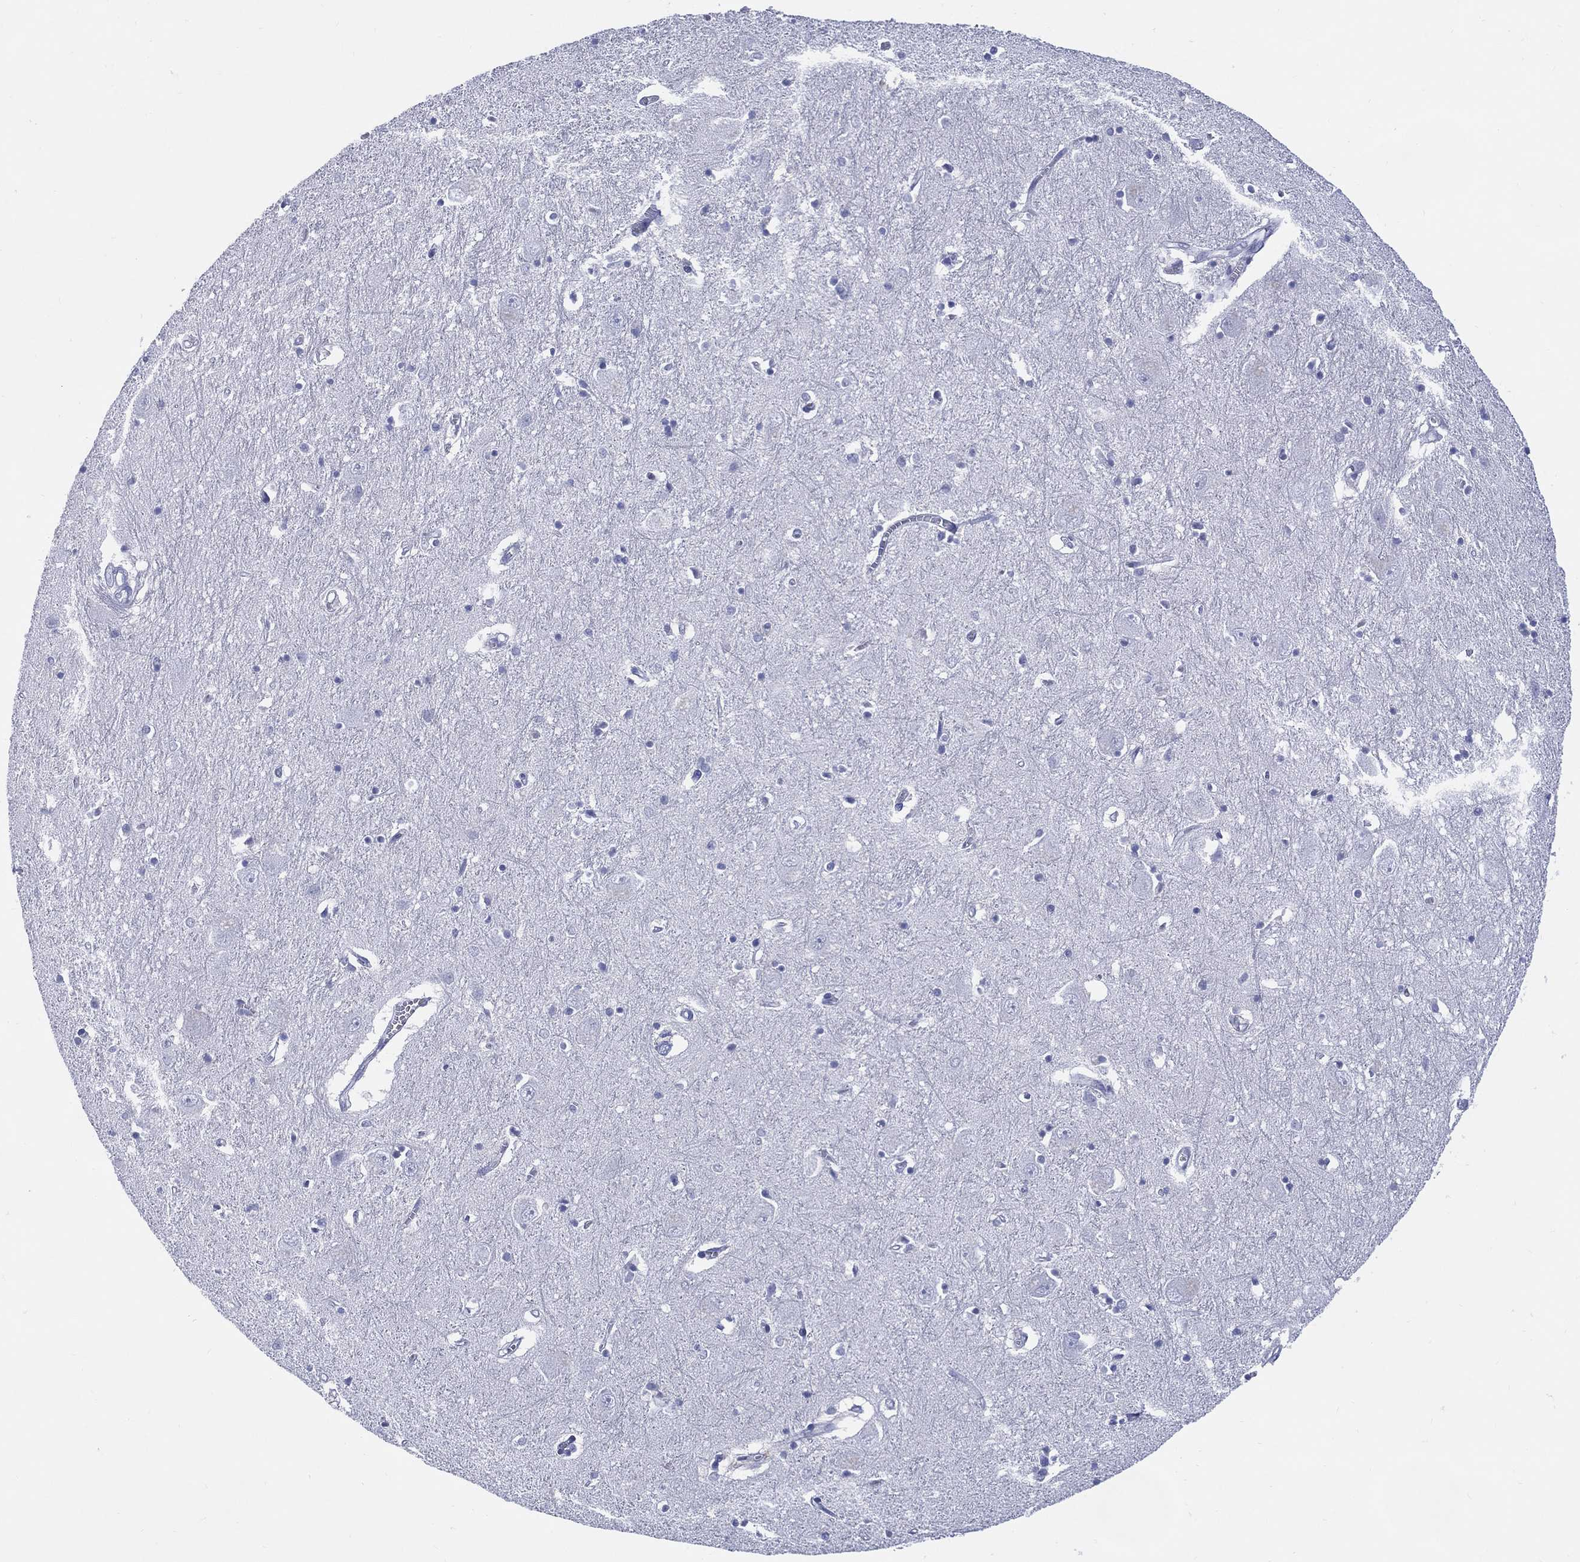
{"staining": {"intensity": "negative", "quantity": "none", "location": "none"}, "tissue": "caudate", "cell_type": "Glial cells", "image_type": "normal", "snomed": [{"axis": "morphology", "description": "Normal tissue, NOS"}, {"axis": "topography", "description": "Lateral ventricle wall"}], "caption": "Human caudate stained for a protein using immunohistochemistry (IHC) demonstrates no staining in glial cells.", "gene": "ENSG00000285953", "patient": {"sex": "male", "age": 54}}